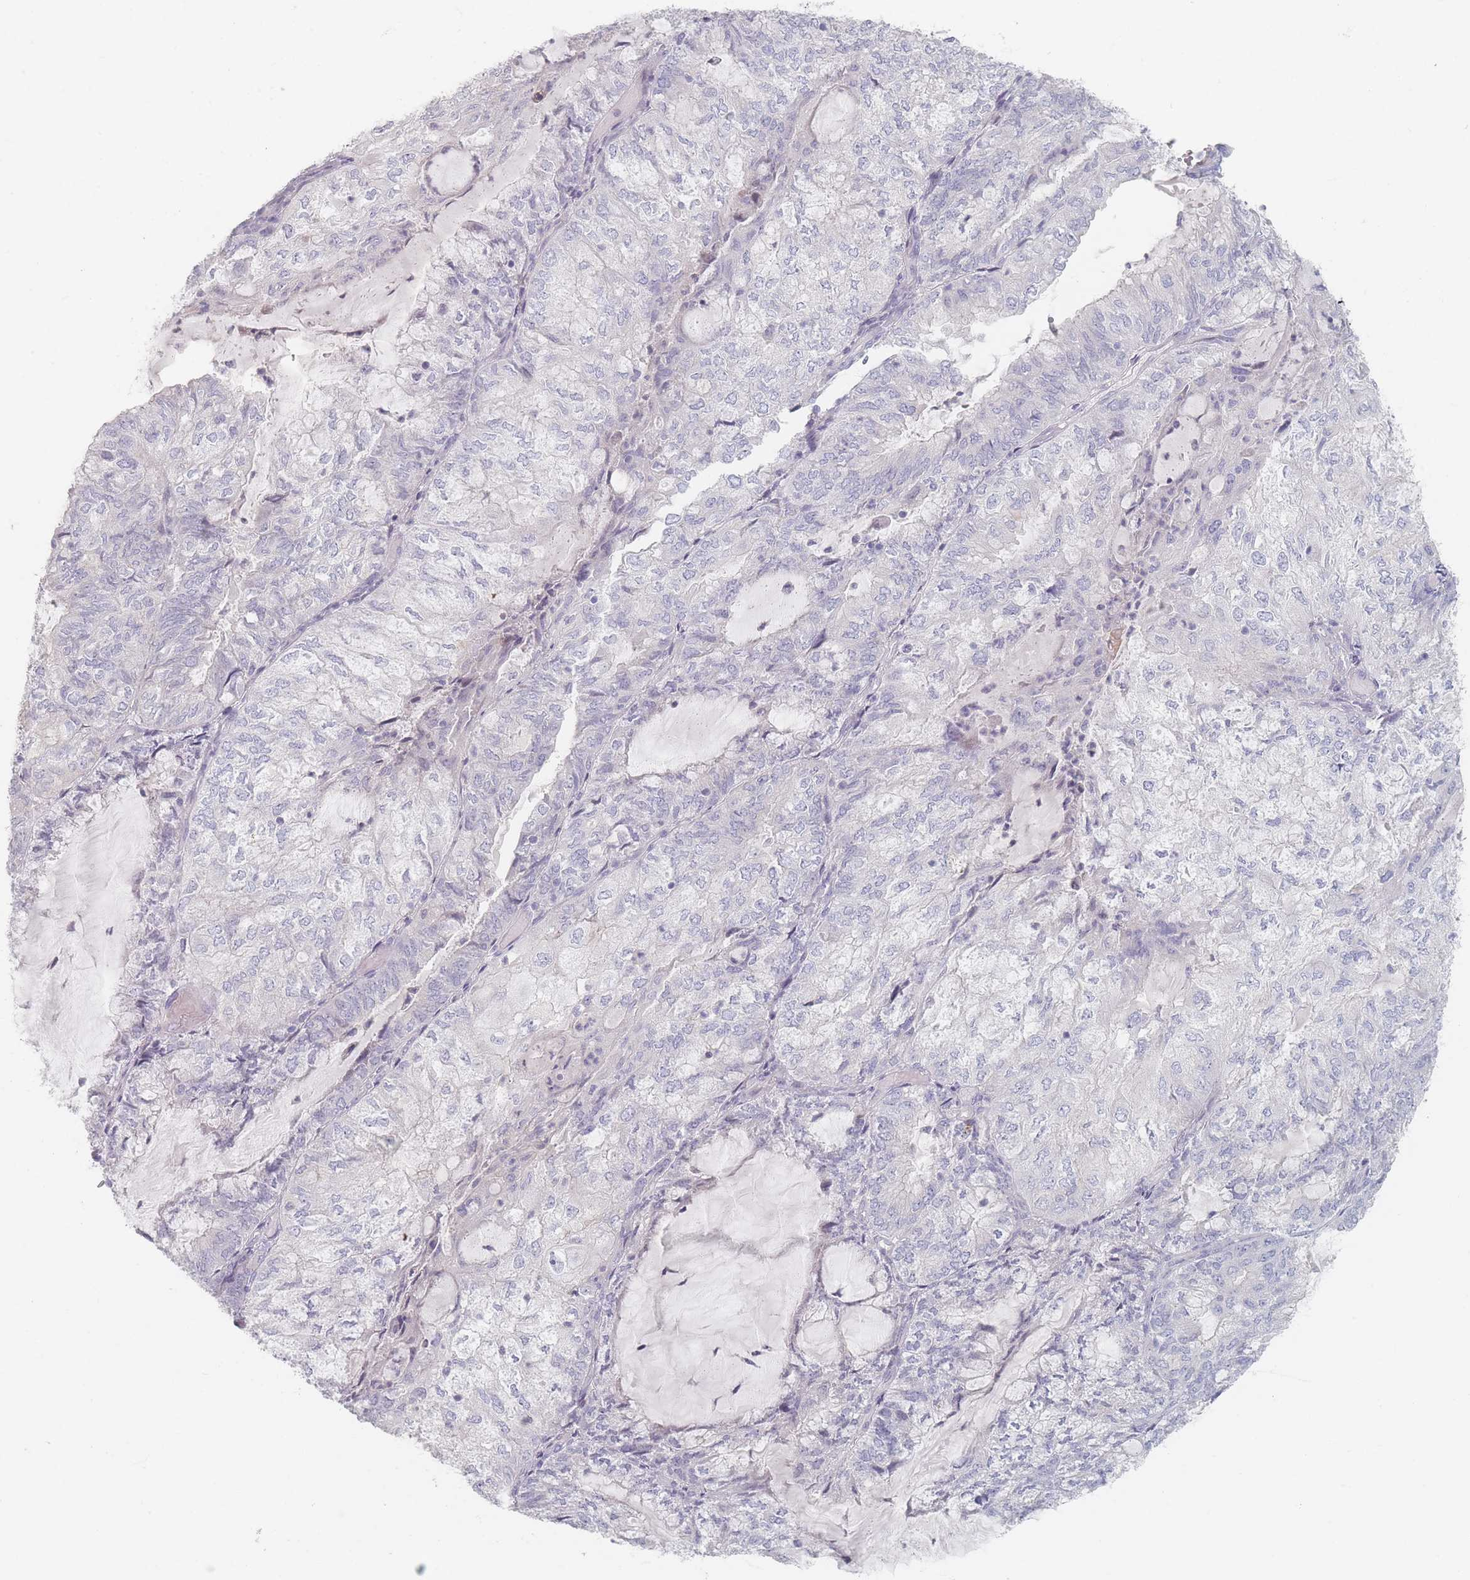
{"staining": {"intensity": "negative", "quantity": "none", "location": "none"}, "tissue": "endometrial cancer", "cell_type": "Tumor cells", "image_type": "cancer", "snomed": [{"axis": "morphology", "description": "Adenocarcinoma, NOS"}, {"axis": "topography", "description": "Endometrium"}], "caption": "The image displays no significant staining in tumor cells of endometrial cancer.", "gene": "CD37", "patient": {"sex": "female", "age": 81}}